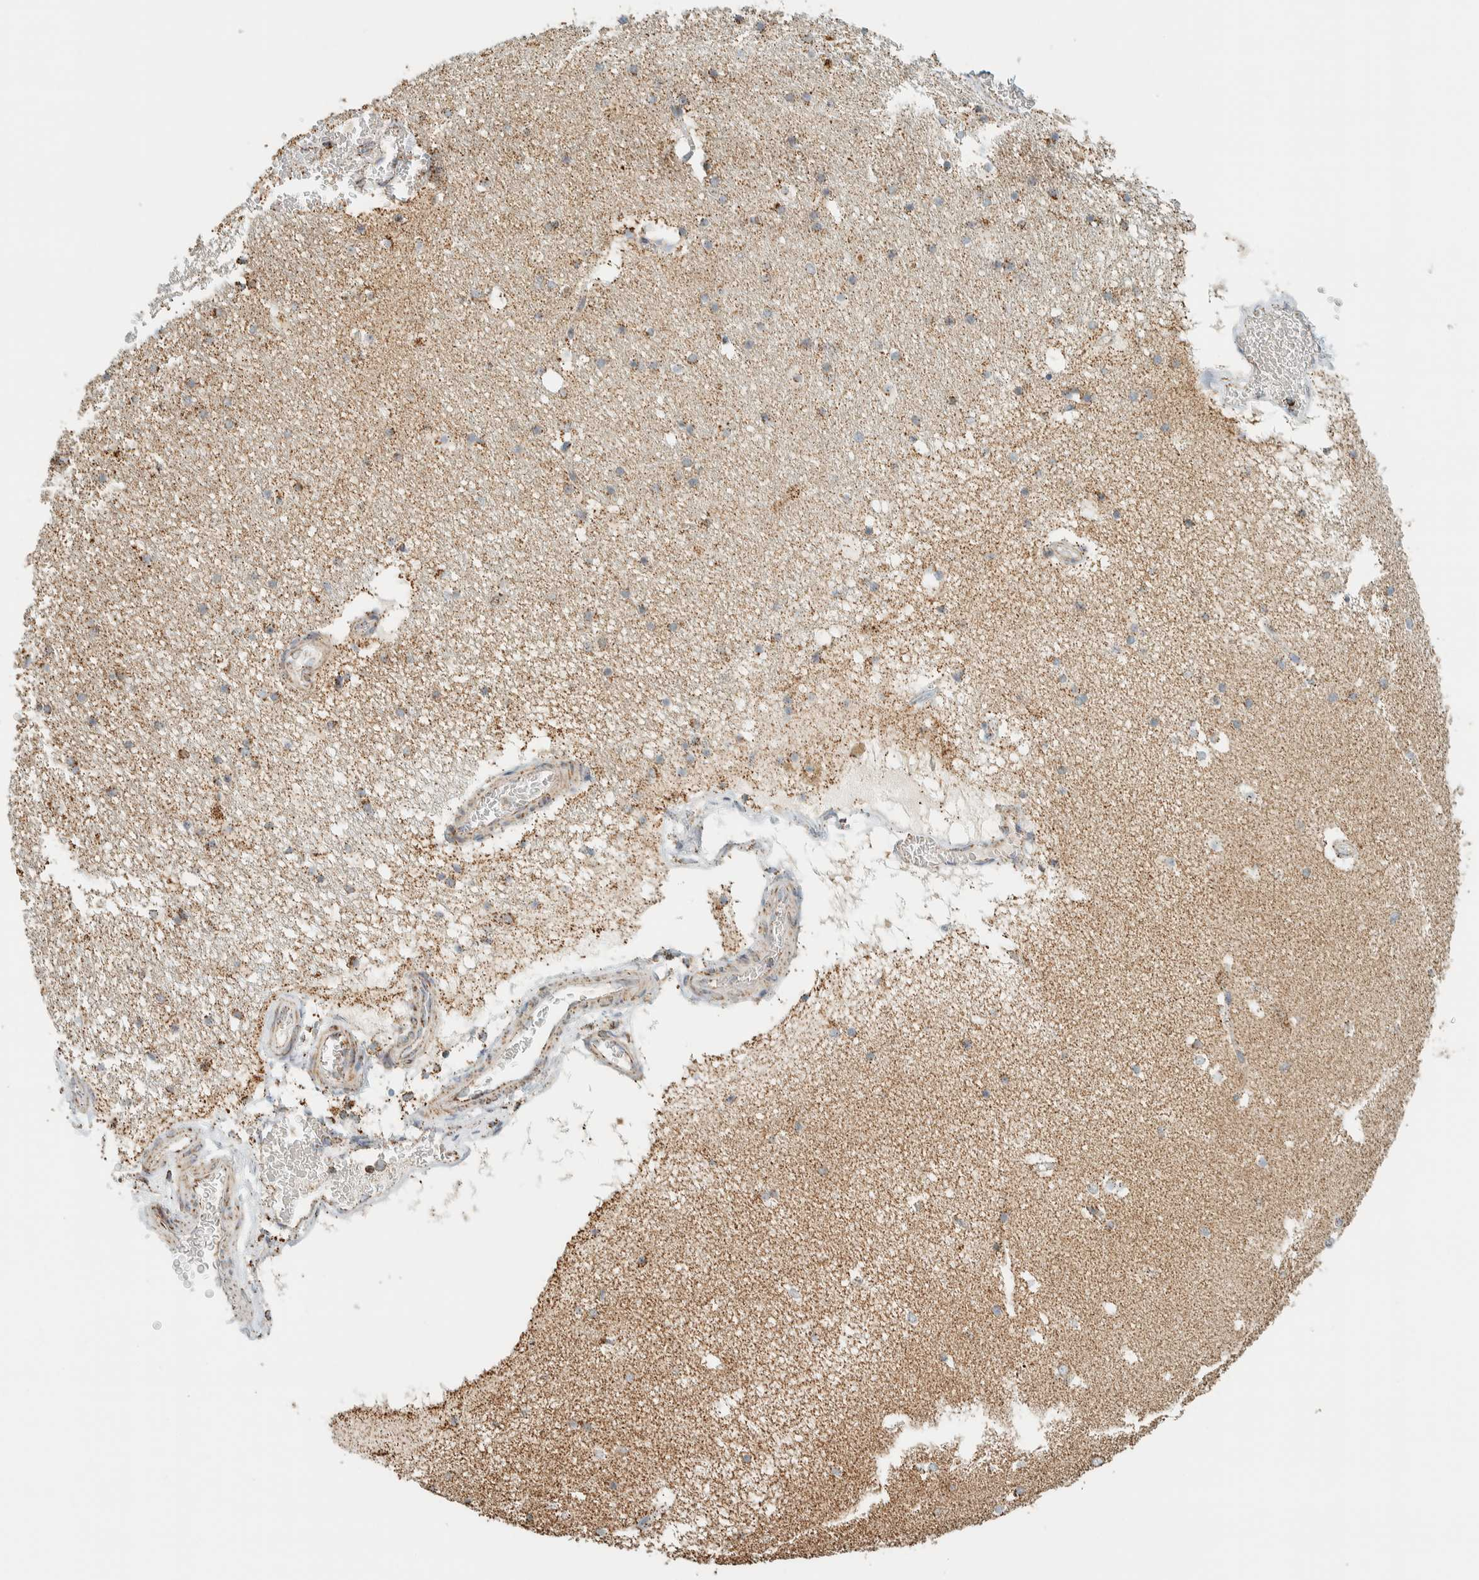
{"staining": {"intensity": "moderate", "quantity": ">75%", "location": "cytoplasmic/membranous"}, "tissue": "hippocampus", "cell_type": "Glial cells", "image_type": "normal", "snomed": [{"axis": "morphology", "description": "Normal tissue, NOS"}, {"axis": "topography", "description": "Hippocampus"}], "caption": "High-power microscopy captured an IHC micrograph of unremarkable hippocampus, revealing moderate cytoplasmic/membranous expression in about >75% of glial cells.", "gene": "ZNF454", "patient": {"sex": "male", "age": 45}}